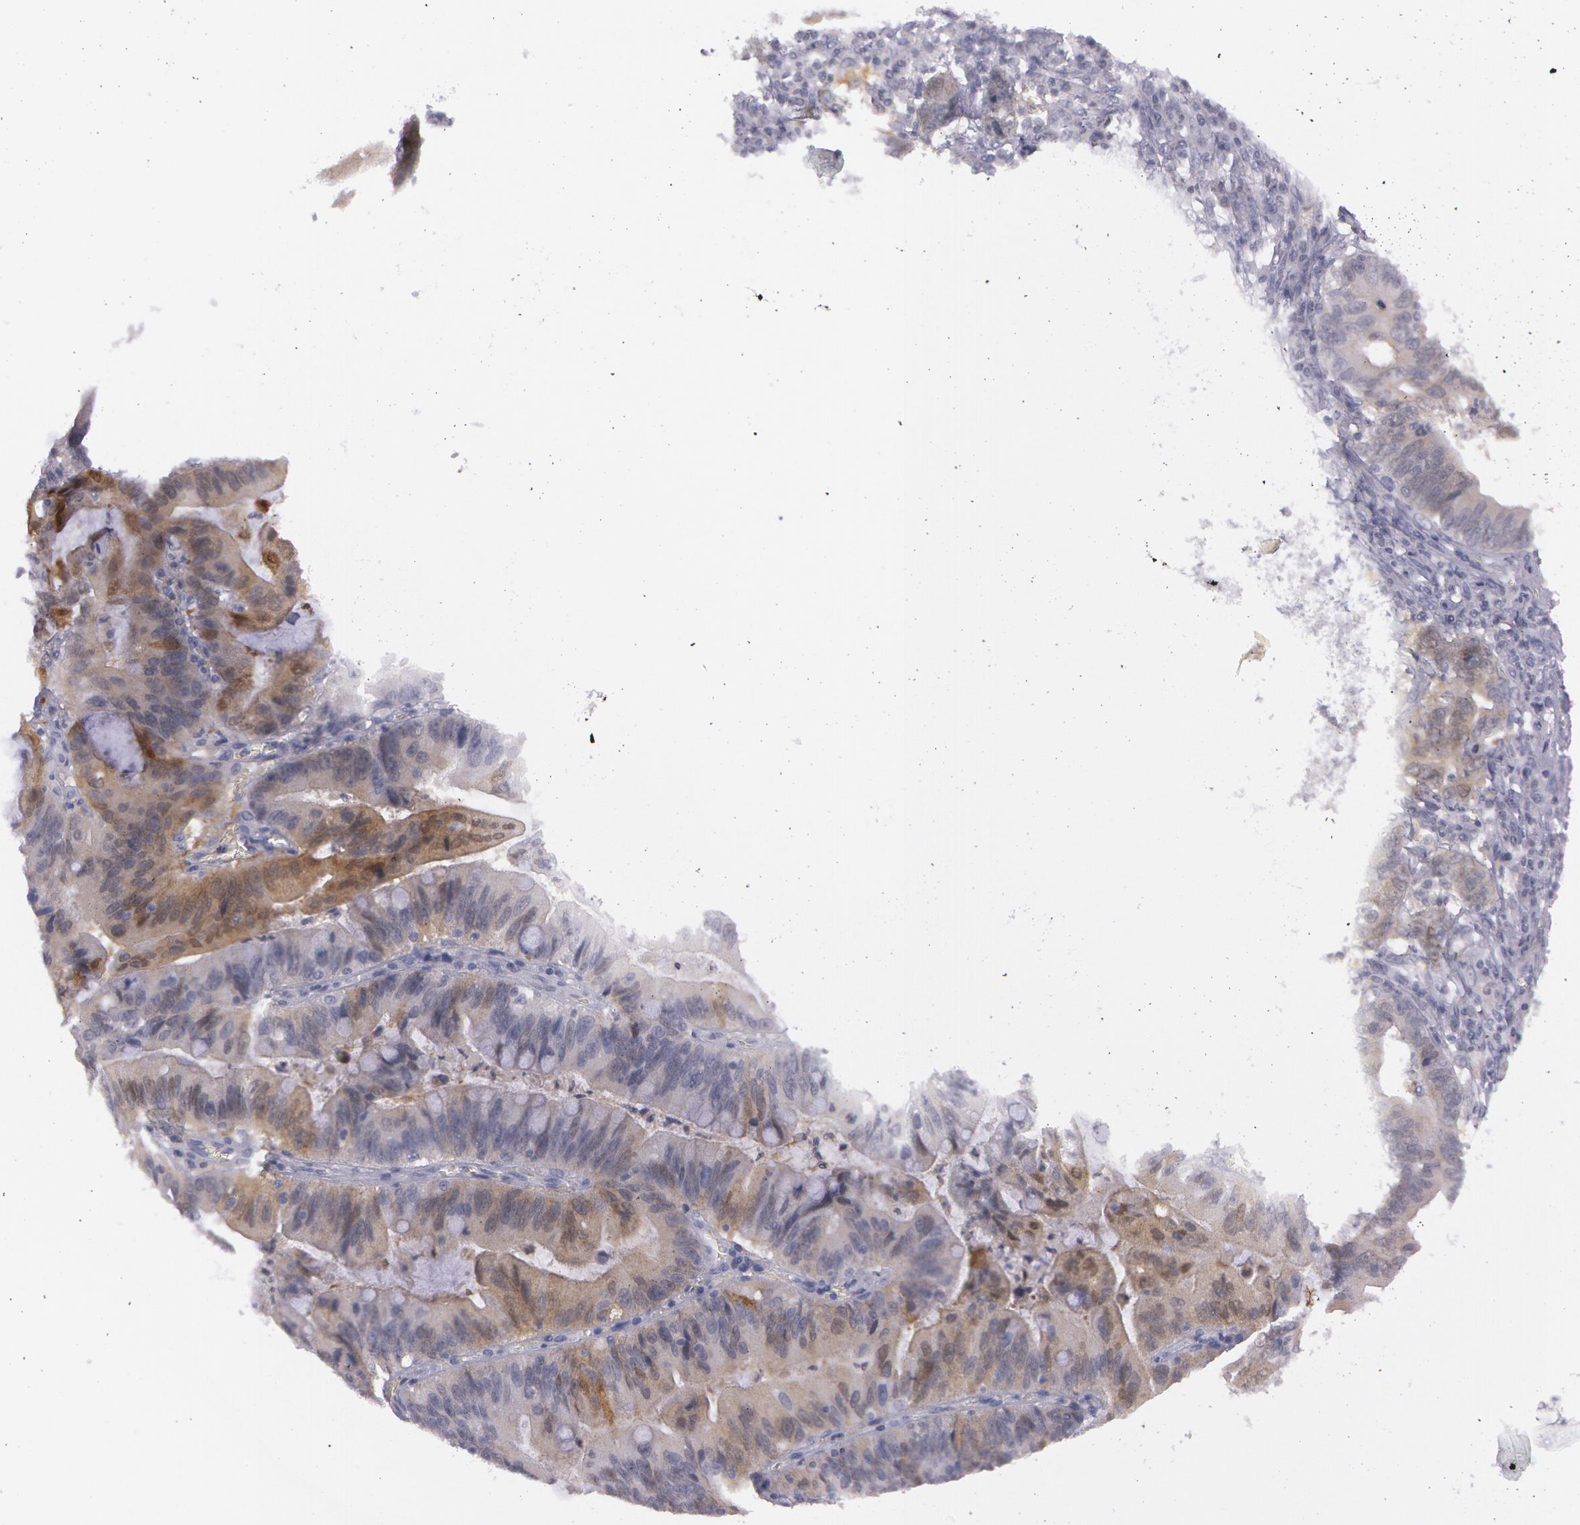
{"staining": {"intensity": "weak", "quantity": "25%-75%", "location": "cytoplasmic/membranous"}, "tissue": "stomach cancer", "cell_type": "Tumor cells", "image_type": "cancer", "snomed": [{"axis": "morphology", "description": "Adenocarcinoma, NOS"}, {"axis": "topography", "description": "Stomach, upper"}], "caption": "Protein analysis of stomach cancer (adenocarcinoma) tissue displays weak cytoplasmic/membranous positivity in approximately 25%-75% of tumor cells.", "gene": "IL1RN", "patient": {"sex": "male", "age": 63}}